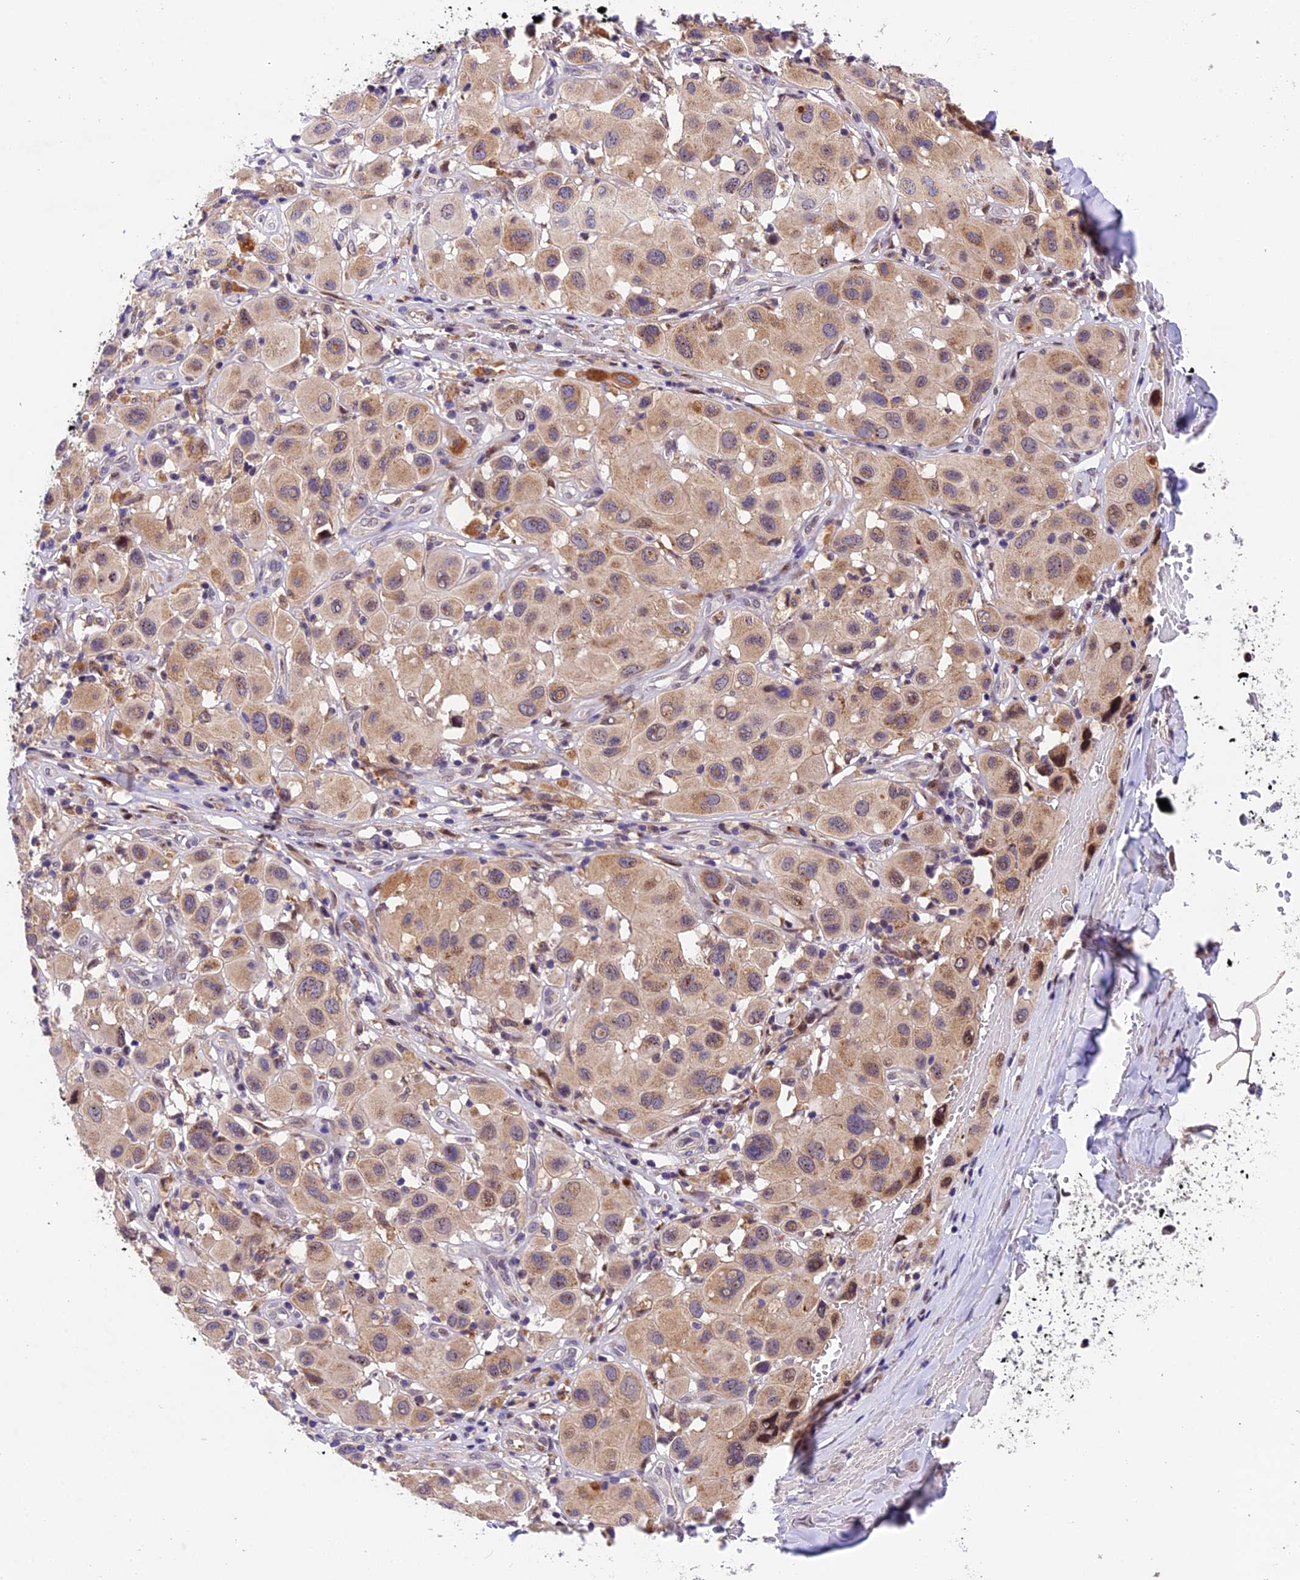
{"staining": {"intensity": "weak", "quantity": "25%-75%", "location": "cytoplasmic/membranous"}, "tissue": "melanoma", "cell_type": "Tumor cells", "image_type": "cancer", "snomed": [{"axis": "morphology", "description": "Malignant melanoma, Metastatic site"}, {"axis": "topography", "description": "Skin"}], "caption": "Brown immunohistochemical staining in human malignant melanoma (metastatic site) shows weak cytoplasmic/membranous positivity in approximately 25%-75% of tumor cells.", "gene": "CCSER1", "patient": {"sex": "male", "age": 41}}